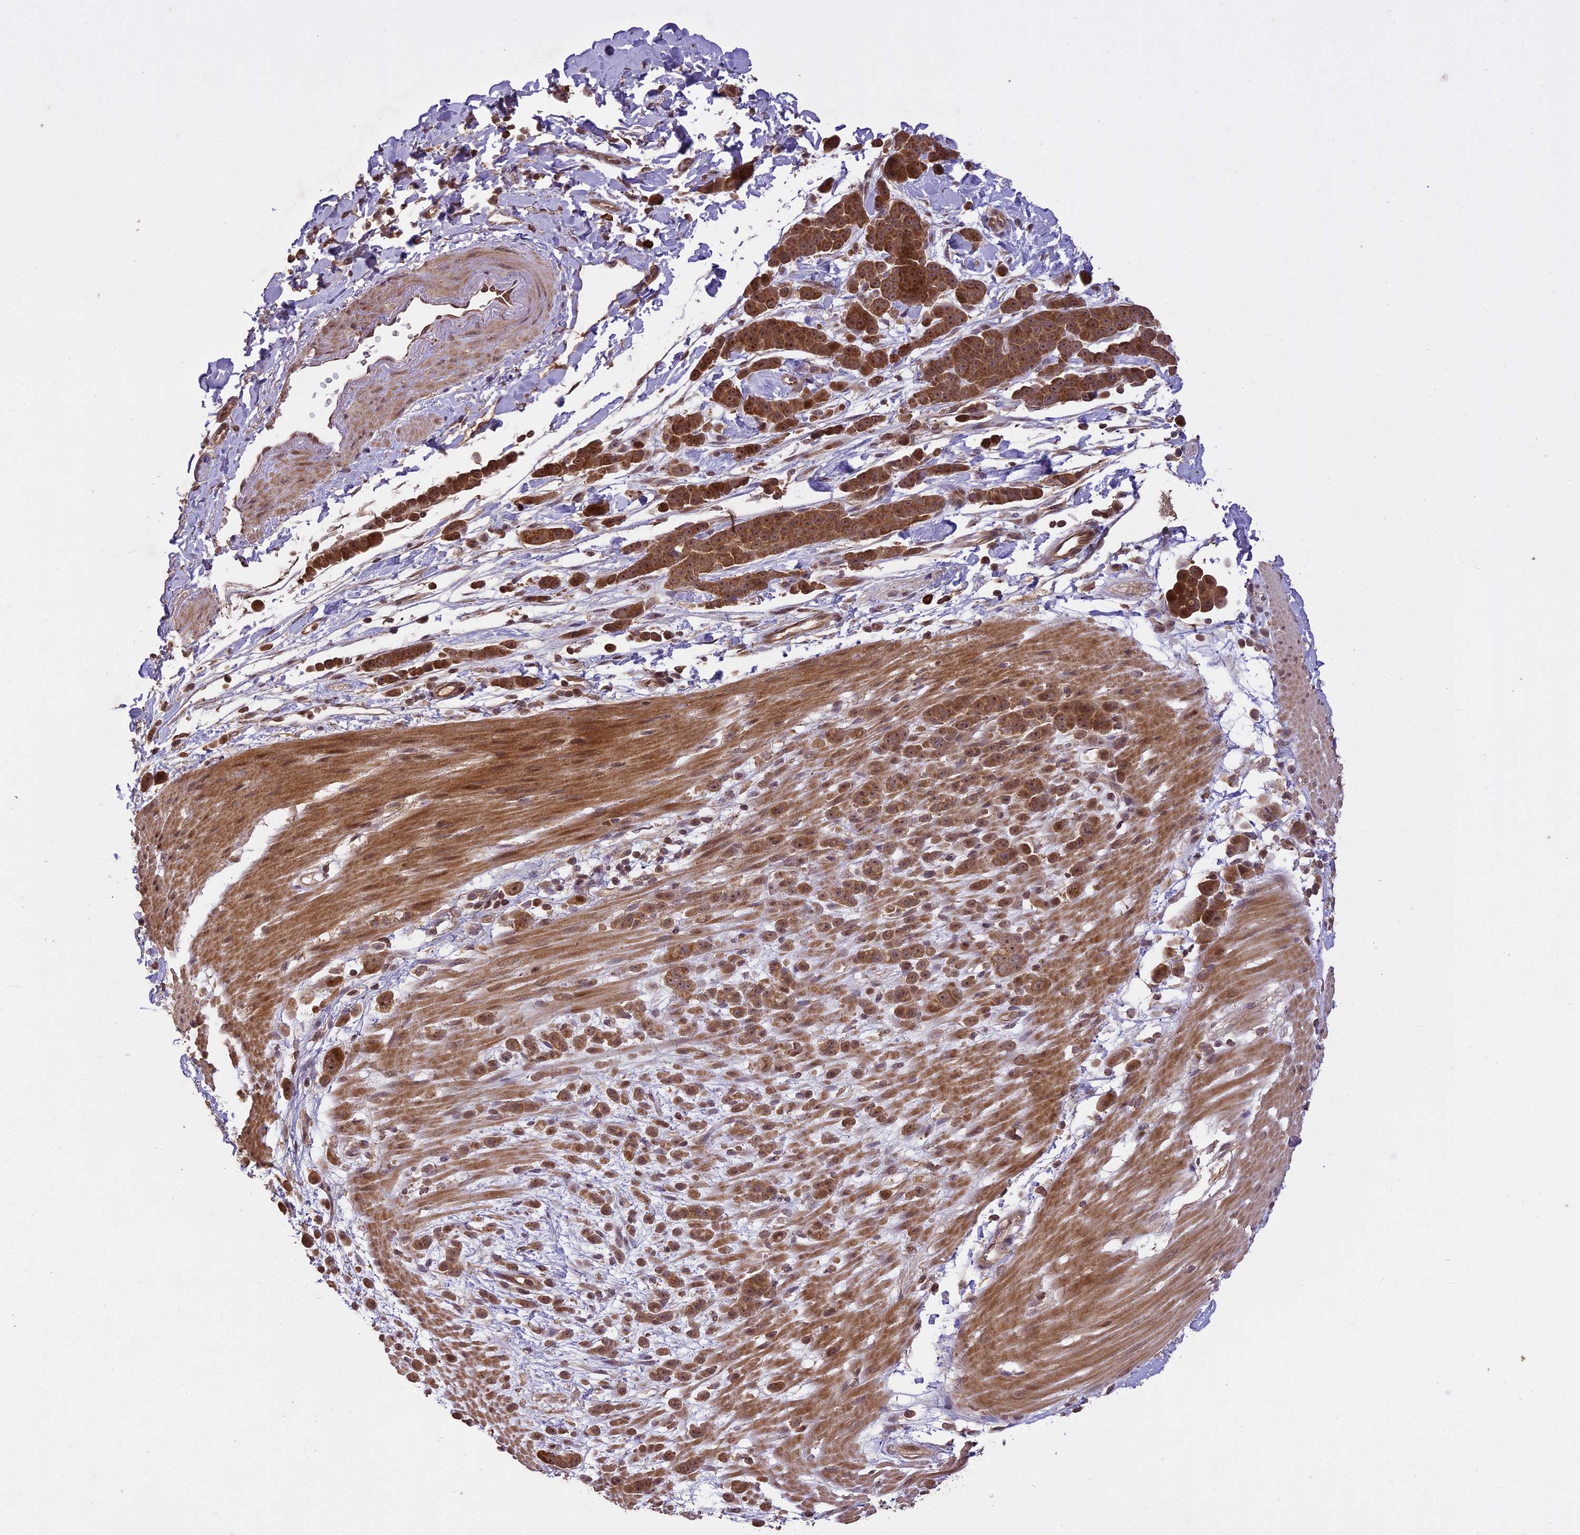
{"staining": {"intensity": "moderate", "quantity": ">75%", "location": "cytoplasmic/membranous,nuclear"}, "tissue": "pancreatic cancer", "cell_type": "Tumor cells", "image_type": "cancer", "snomed": [{"axis": "morphology", "description": "Normal tissue, NOS"}, {"axis": "morphology", "description": "Adenocarcinoma, NOS"}, {"axis": "topography", "description": "Pancreas"}], "caption": "IHC of pancreatic cancer reveals medium levels of moderate cytoplasmic/membranous and nuclear positivity in about >75% of tumor cells. (DAB (3,3'-diaminobenzidine) IHC, brown staining for protein, blue staining for nuclei).", "gene": "TIGD7", "patient": {"sex": "female", "age": 64}}